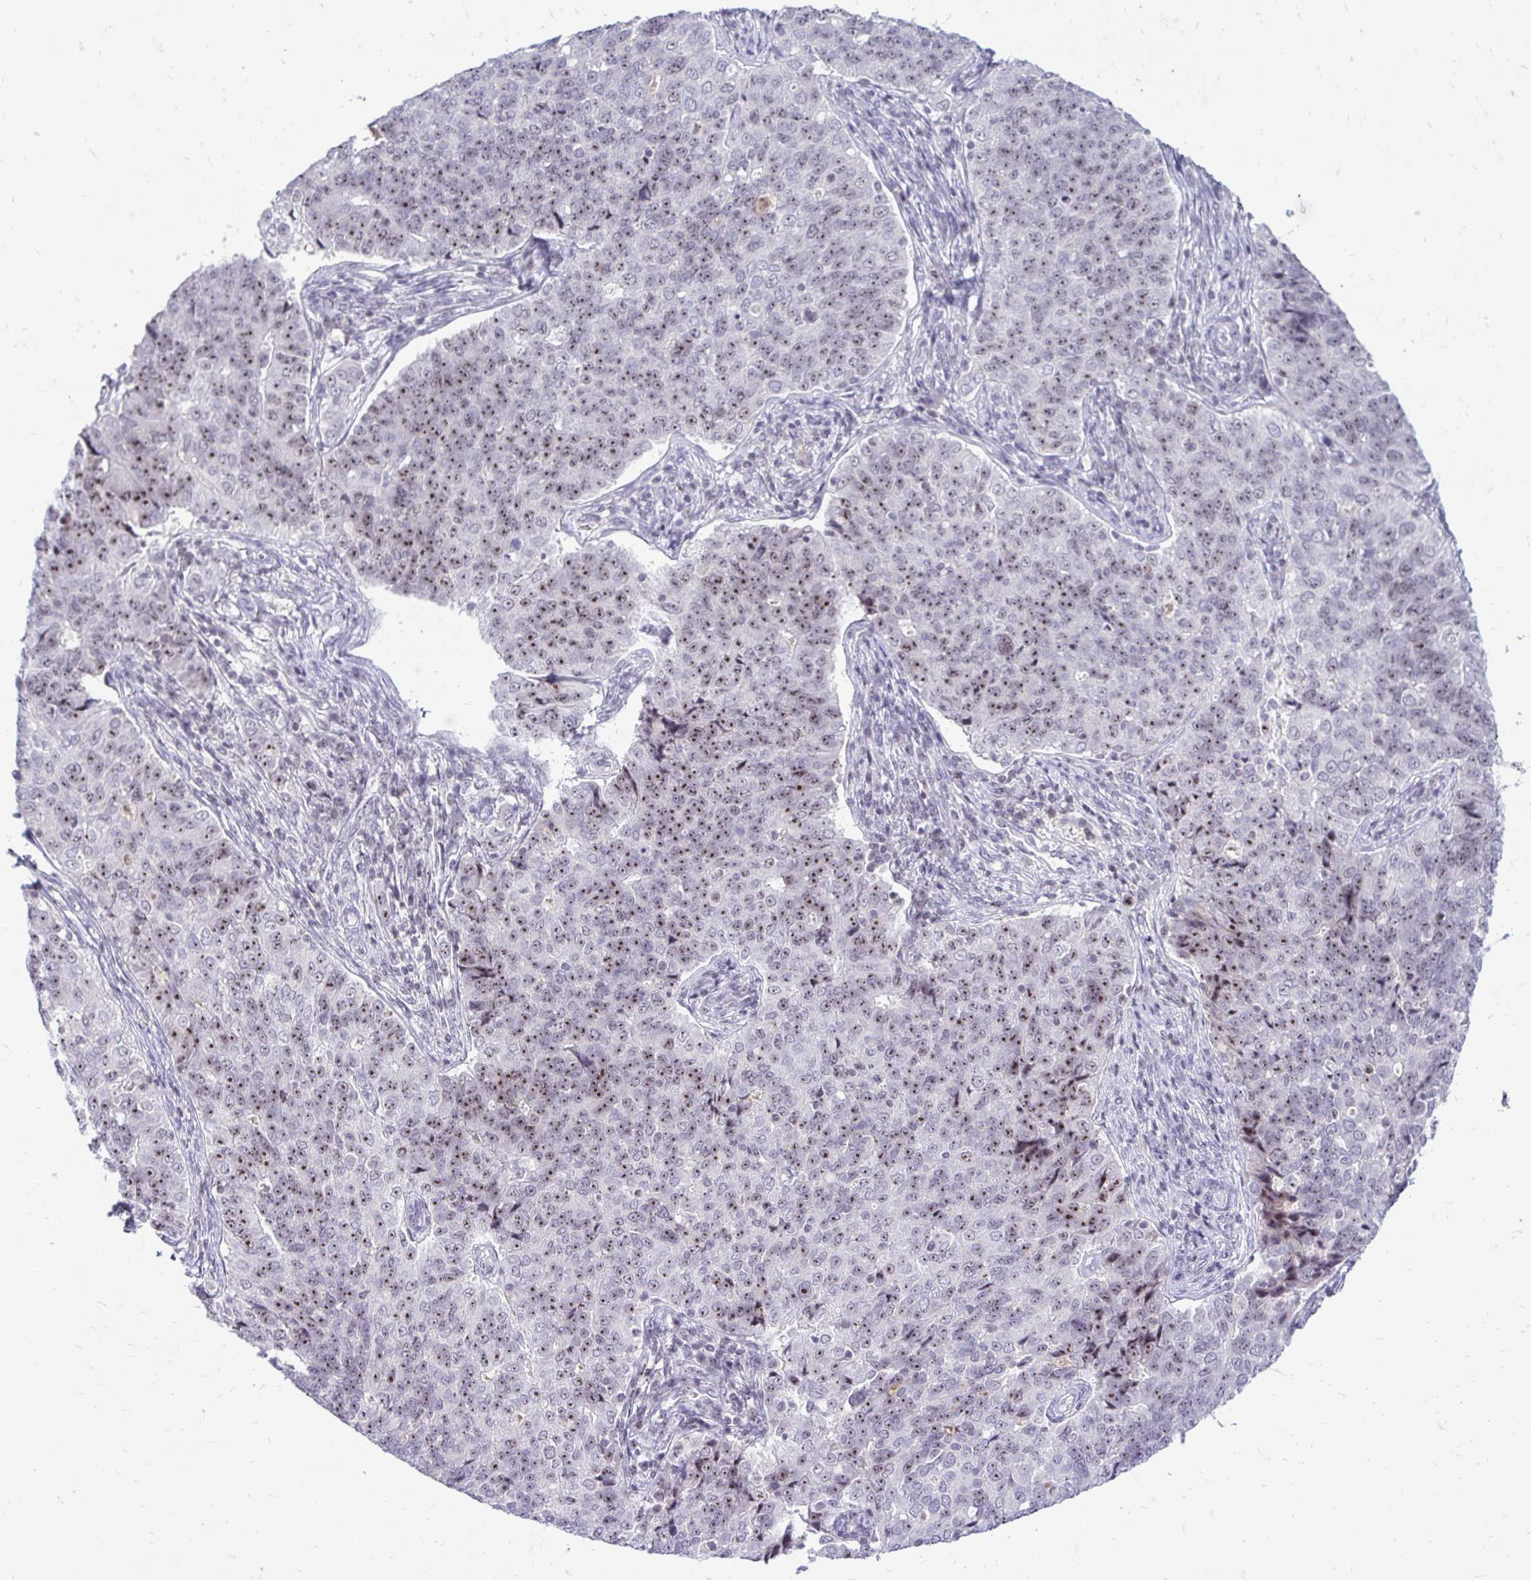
{"staining": {"intensity": "moderate", "quantity": "25%-75%", "location": "nuclear"}, "tissue": "endometrial cancer", "cell_type": "Tumor cells", "image_type": "cancer", "snomed": [{"axis": "morphology", "description": "Adenocarcinoma, NOS"}, {"axis": "topography", "description": "Endometrium"}], "caption": "Human endometrial cancer stained for a protein (brown) exhibits moderate nuclear positive positivity in approximately 25%-75% of tumor cells.", "gene": "NIFK", "patient": {"sex": "female", "age": 43}}